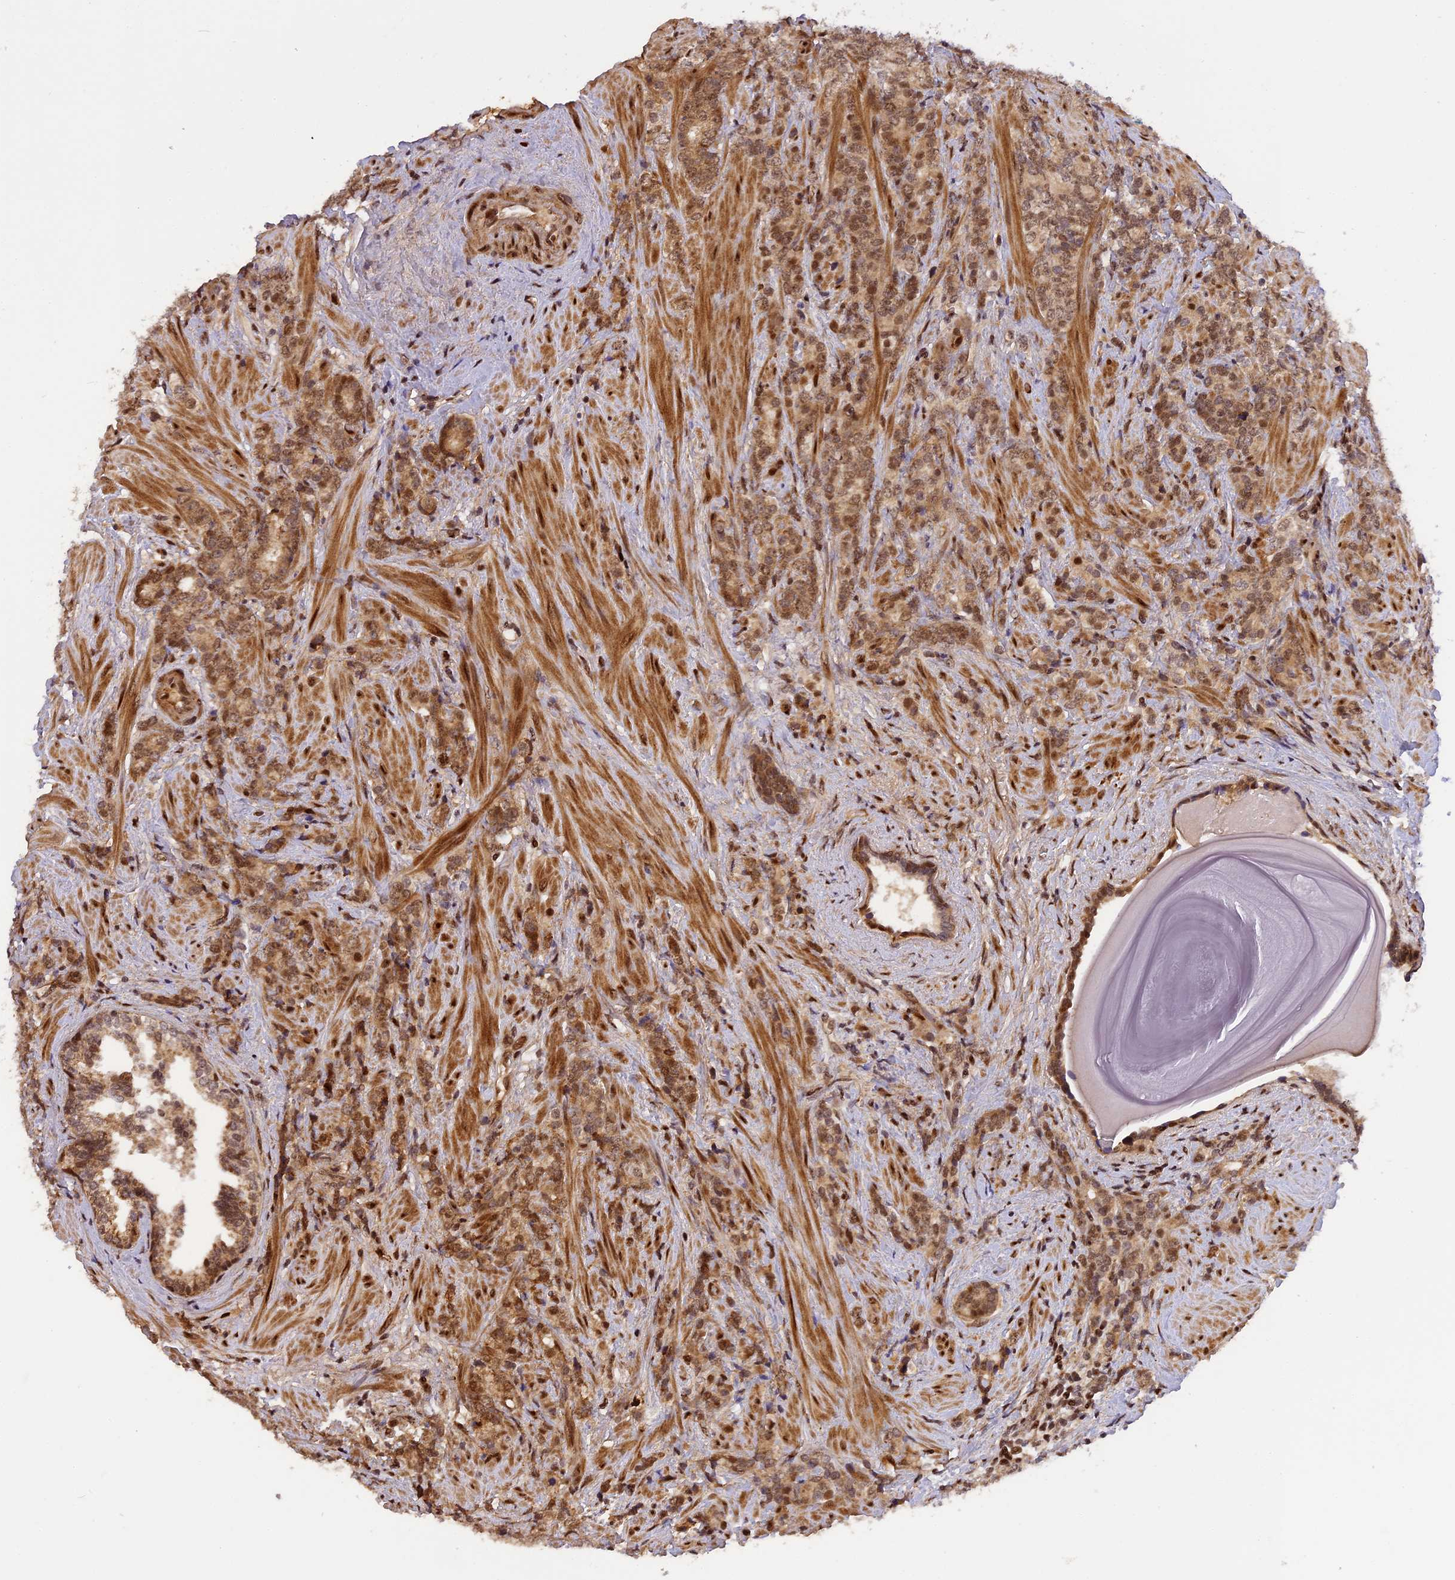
{"staining": {"intensity": "moderate", "quantity": ">75%", "location": "cytoplasmic/membranous,nuclear"}, "tissue": "prostate cancer", "cell_type": "Tumor cells", "image_type": "cancer", "snomed": [{"axis": "morphology", "description": "Adenocarcinoma, High grade"}, {"axis": "topography", "description": "Prostate"}], "caption": "Immunohistochemical staining of human prostate cancer demonstrates medium levels of moderate cytoplasmic/membranous and nuclear protein staining in approximately >75% of tumor cells.", "gene": "MICALL1", "patient": {"sex": "male", "age": 64}}